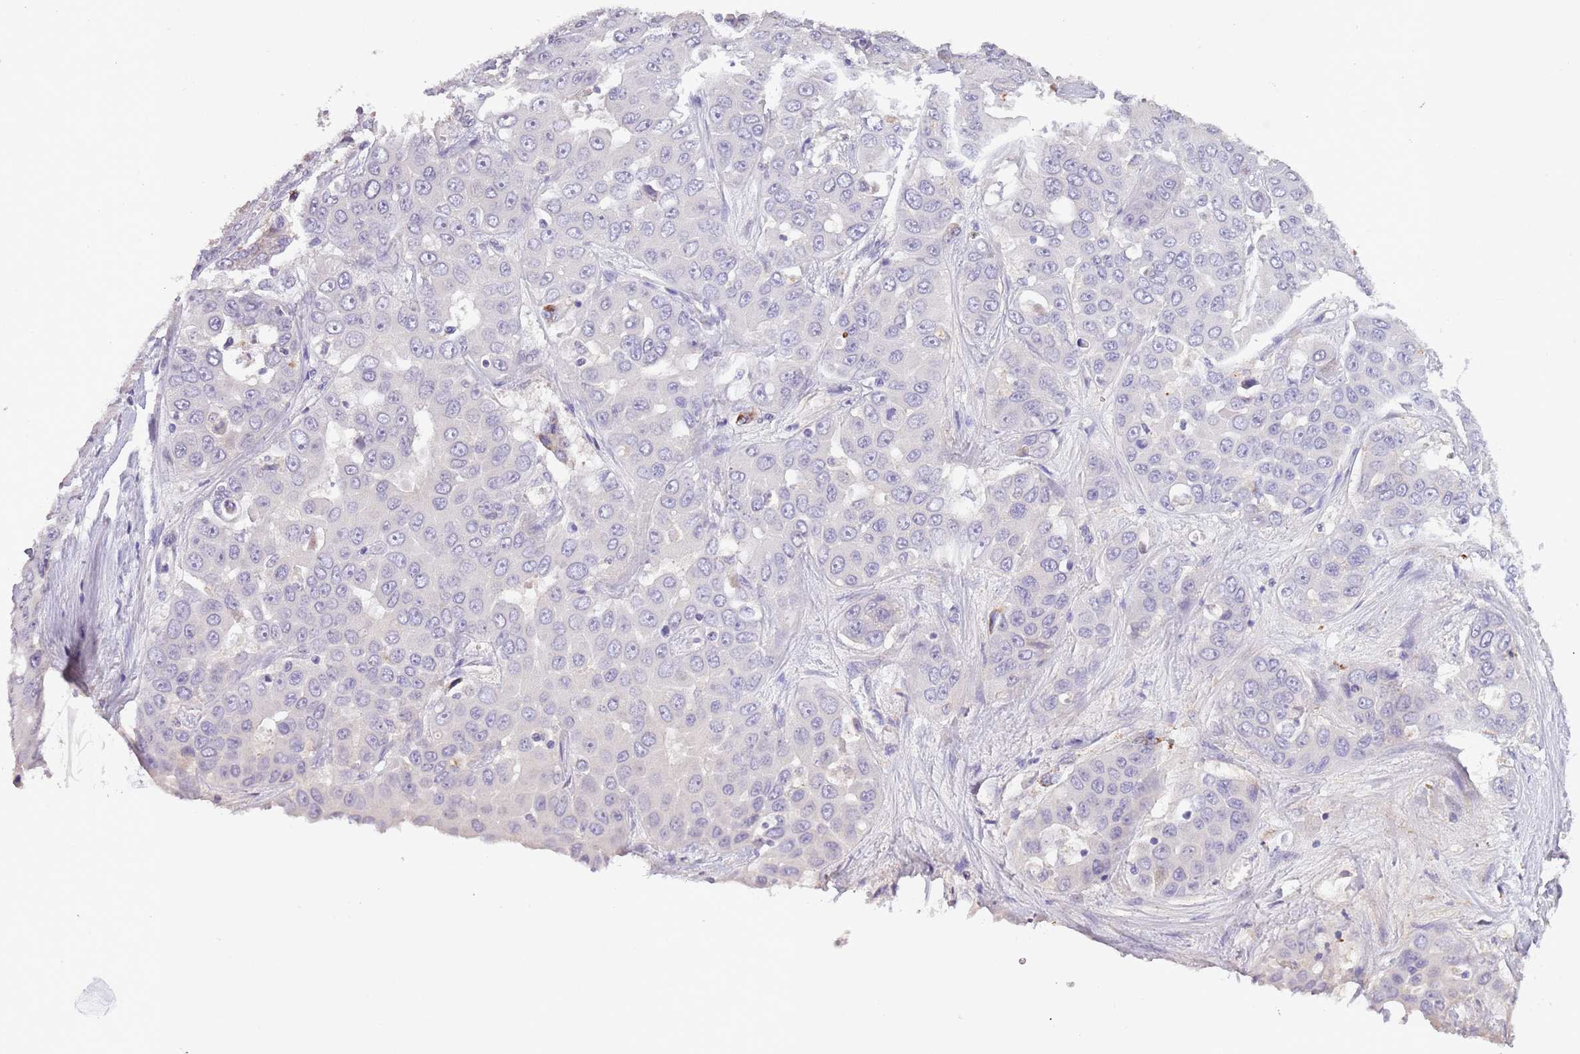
{"staining": {"intensity": "negative", "quantity": "none", "location": "none"}, "tissue": "liver cancer", "cell_type": "Tumor cells", "image_type": "cancer", "snomed": [{"axis": "morphology", "description": "Cholangiocarcinoma"}, {"axis": "topography", "description": "Liver"}], "caption": "The image exhibits no significant staining in tumor cells of liver cancer (cholangiocarcinoma).", "gene": "ZNF658", "patient": {"sex": "female", "age": 52}}